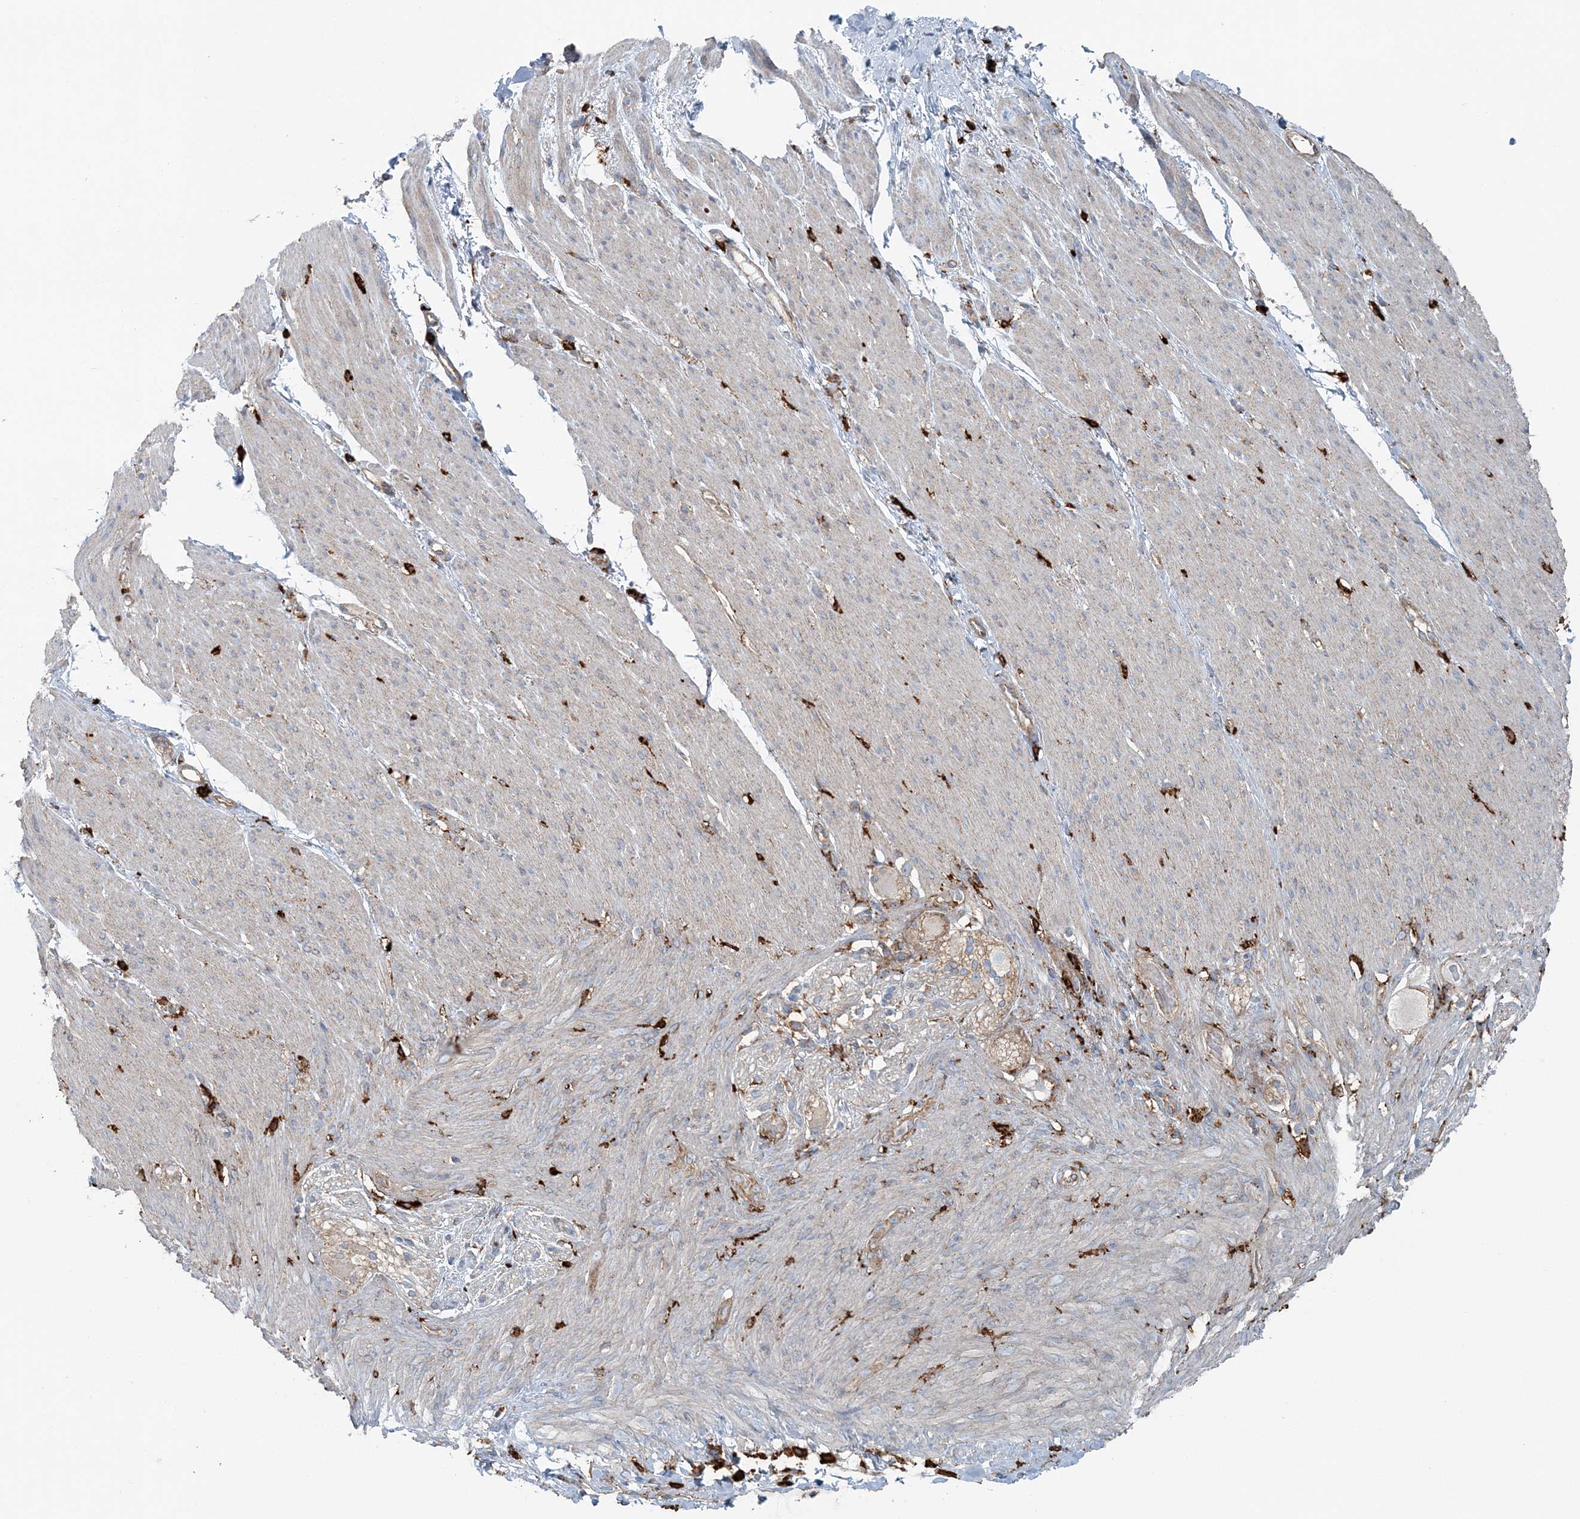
{"staining": {"intensity": "negative", "quantity": "none", "location": "none"}, "tissue": "soft tissue", "cell_type": "Chondrocytes", "image_type": "normal", "snomed": [{"axis": "morphology", "description": "Normal tissue, NOS"}, {"axis": "topography", "description": "Colon"}, {"axis": "topography", "description": "Peripheral nerve tissue"}], "caption": "The immunohistochemistry image has no significant staining in chondrocytes of soft tissue.", "gene": "SNX2", "patient": {"sex": "female", "age": 61}}